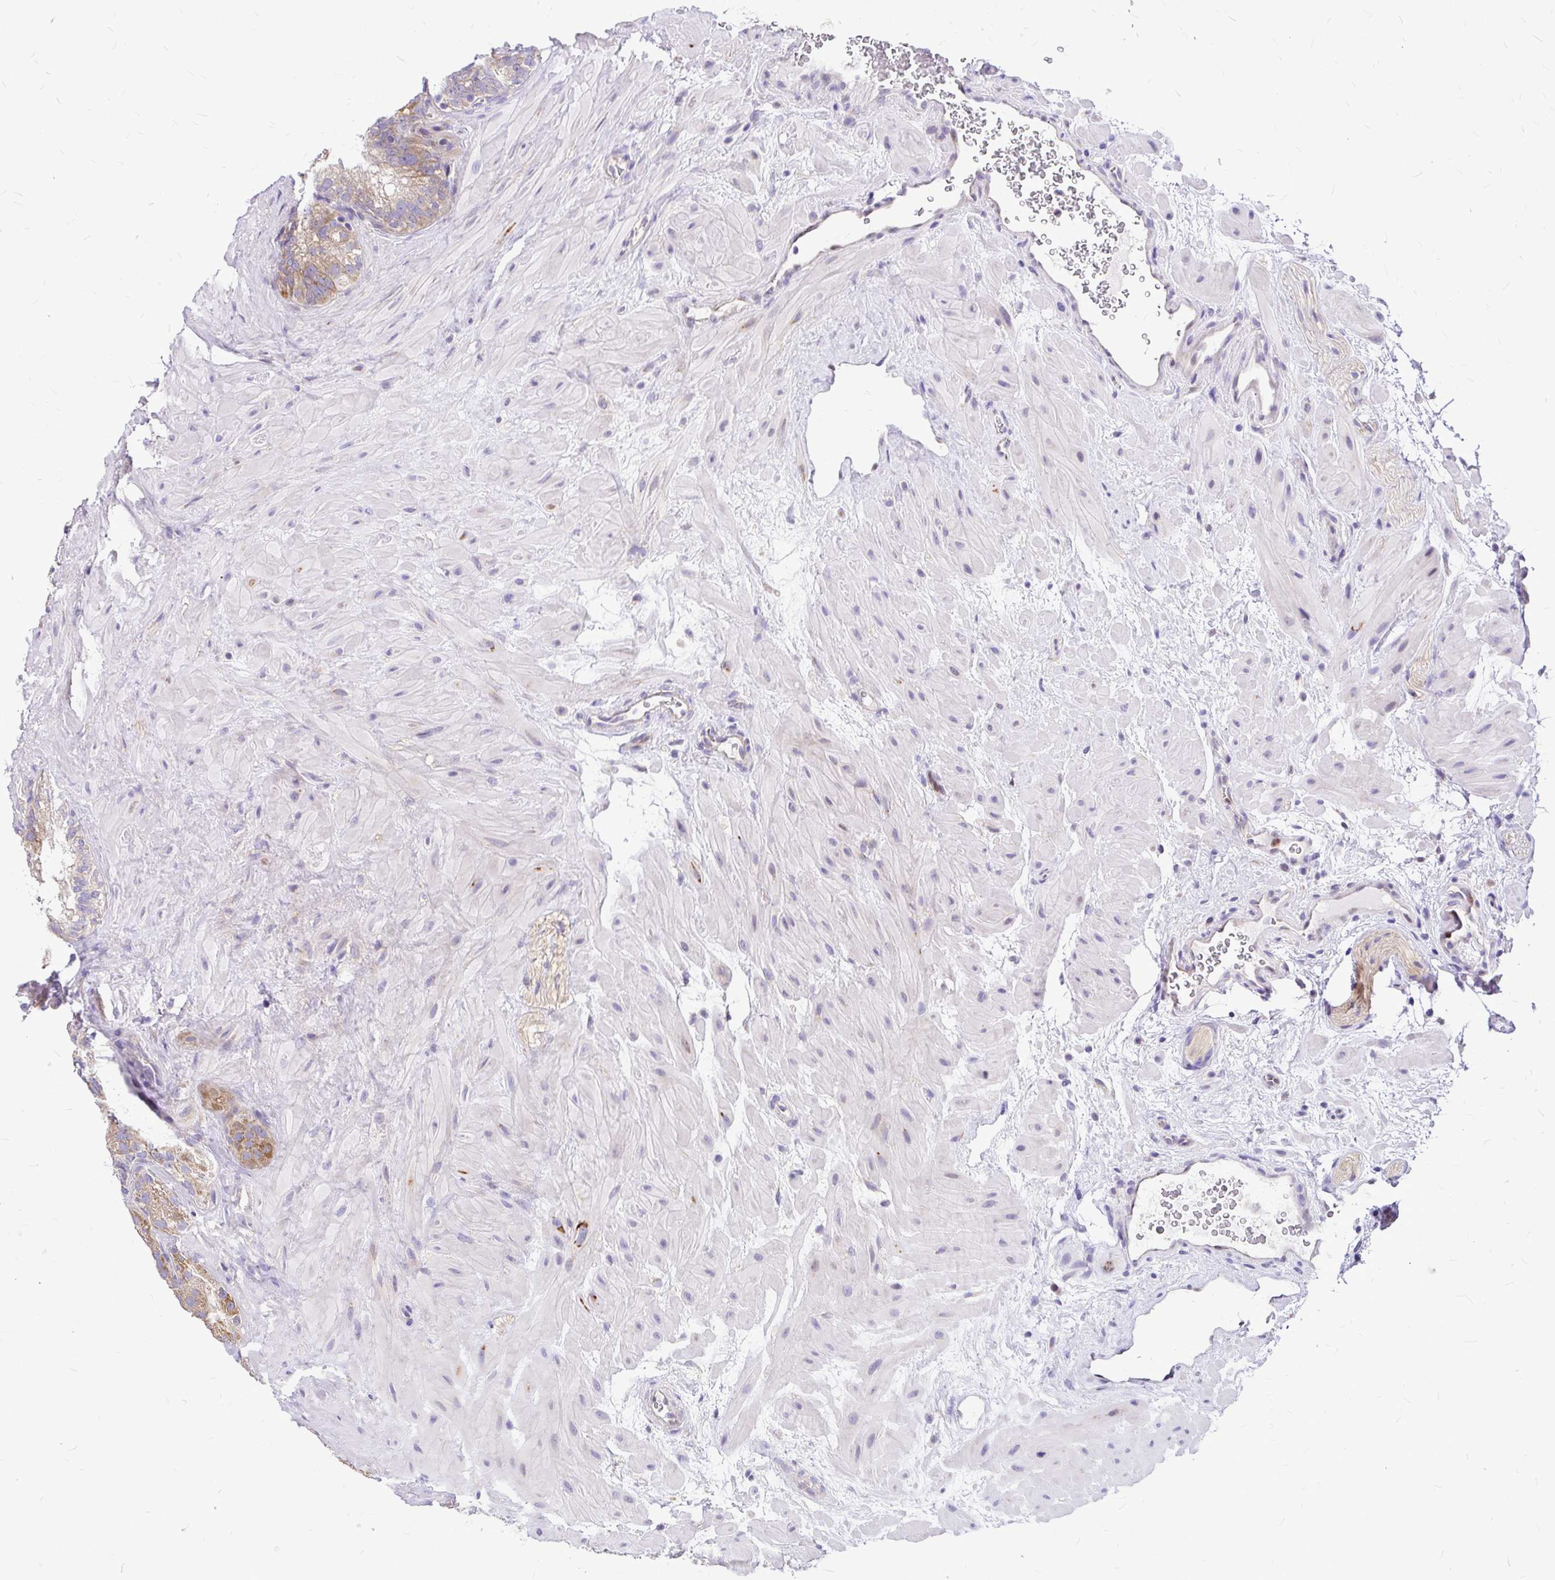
{"staining": {"intensity": "weak", "quantity": "25%-75%", "location": "cytoplasmic/membranous"}, "tissue": "seminal vesicle", "cell_type": "Glandular cells", "image_type": "normal", "snomed": [{"axis": "morphology", "description": "Normal tissue, NOS"}, {"axis": "topography", "description": "Seminal veicle"}], "caption": "DAB (3,3'-diaminobenzidine) immunohistochemical staining of unremarkable human seminal vesicle shows weak cytoplasmic/membranous protein expression in about 25%-75% of glandular cells. (IHC, brightfield microscopy, high magnification).", "gene": "GABBR2", "patient": {"sex": "male", "age": 60}}